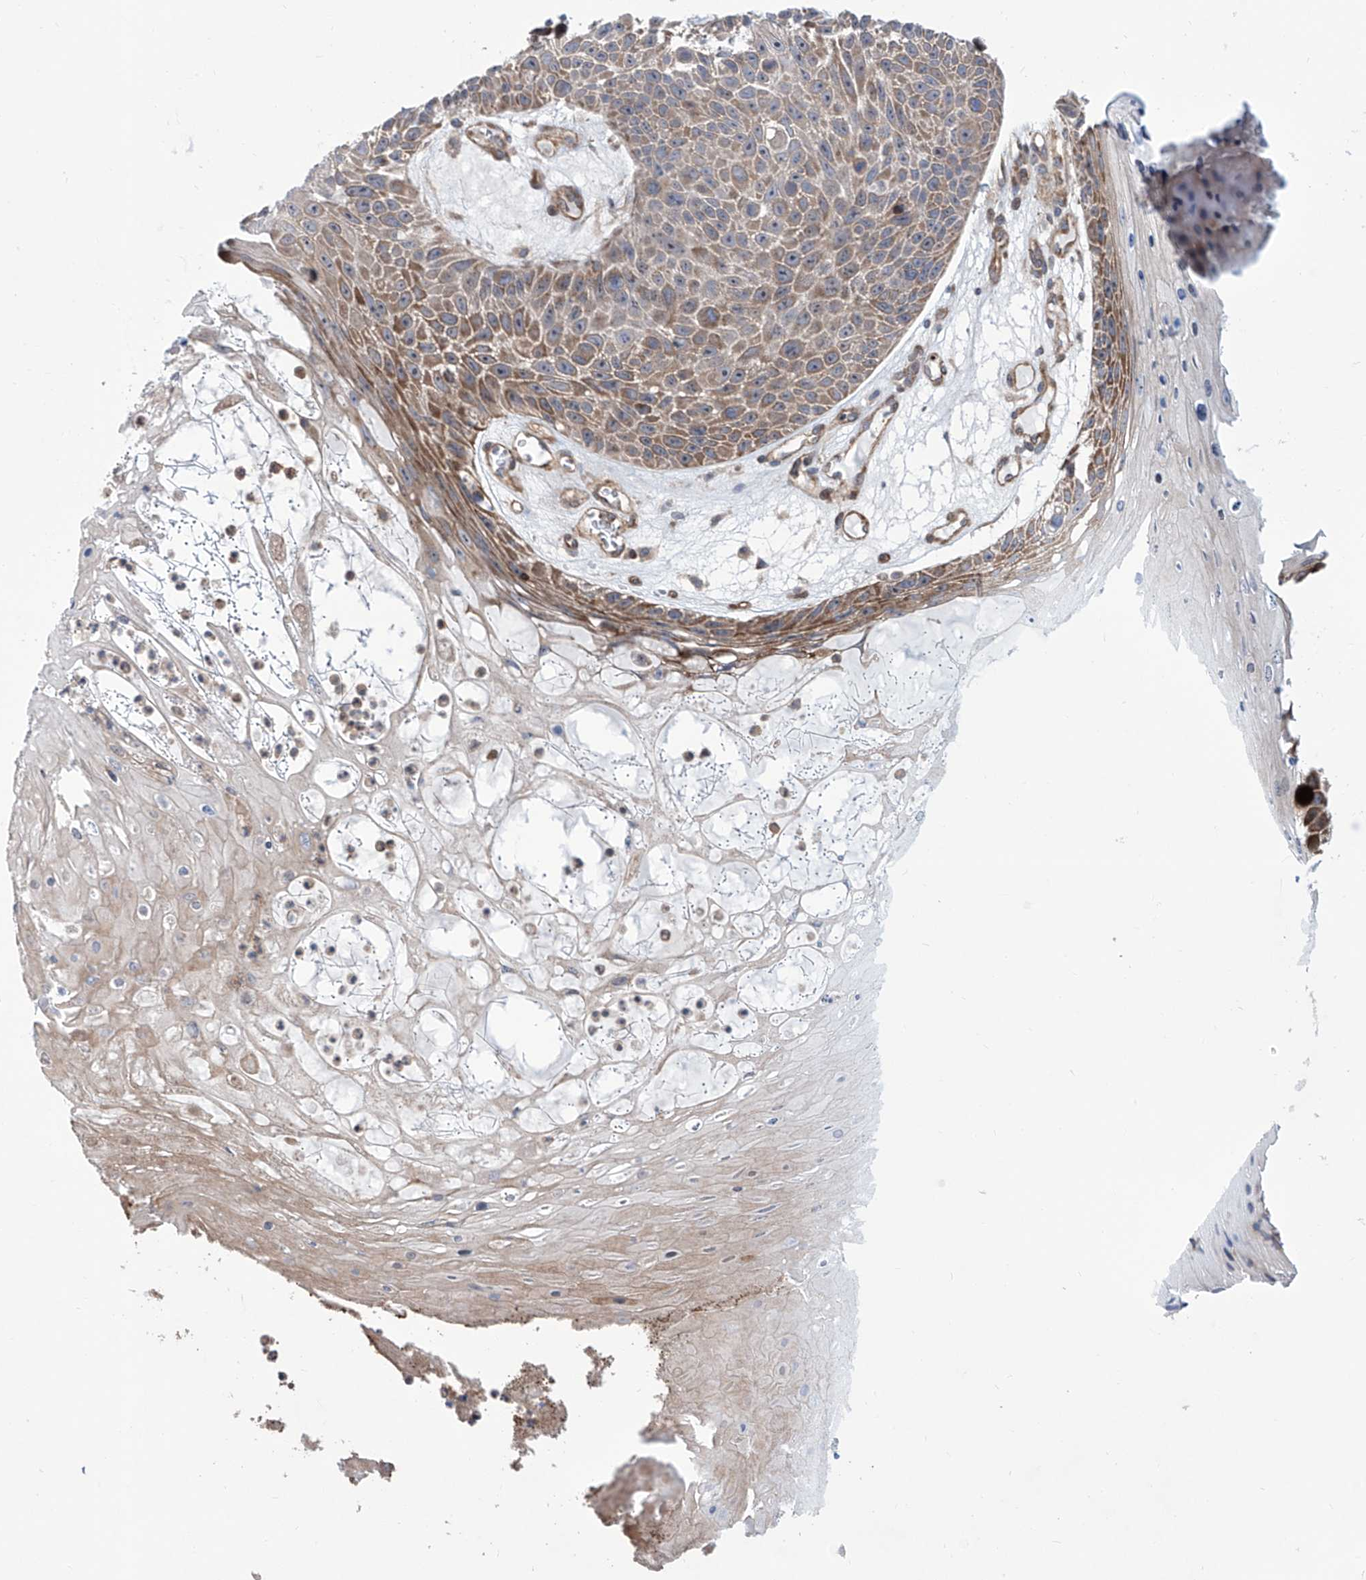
{"staining": {"intensity": "moderate", "quantity": ">75%", "location": "cytoplasmic/membranous"}, "tissue": "skin cancer", "cell_type": "Tumor cells", "image_type": "cancer", "snomed": [{"axis": "morphology", "description": "Squamous cell carcinoma, NOS"}, {"axis": "topography", "description": "Skin"}], "caption": "Skin squamous cell carcinoma stained with a brown dye reveals moderate cytoplasmic/membranous positive expression in approximately >75% of tumor cells.", "gene": "APAF1", "patient": {"sex": "female", "age": 88}}